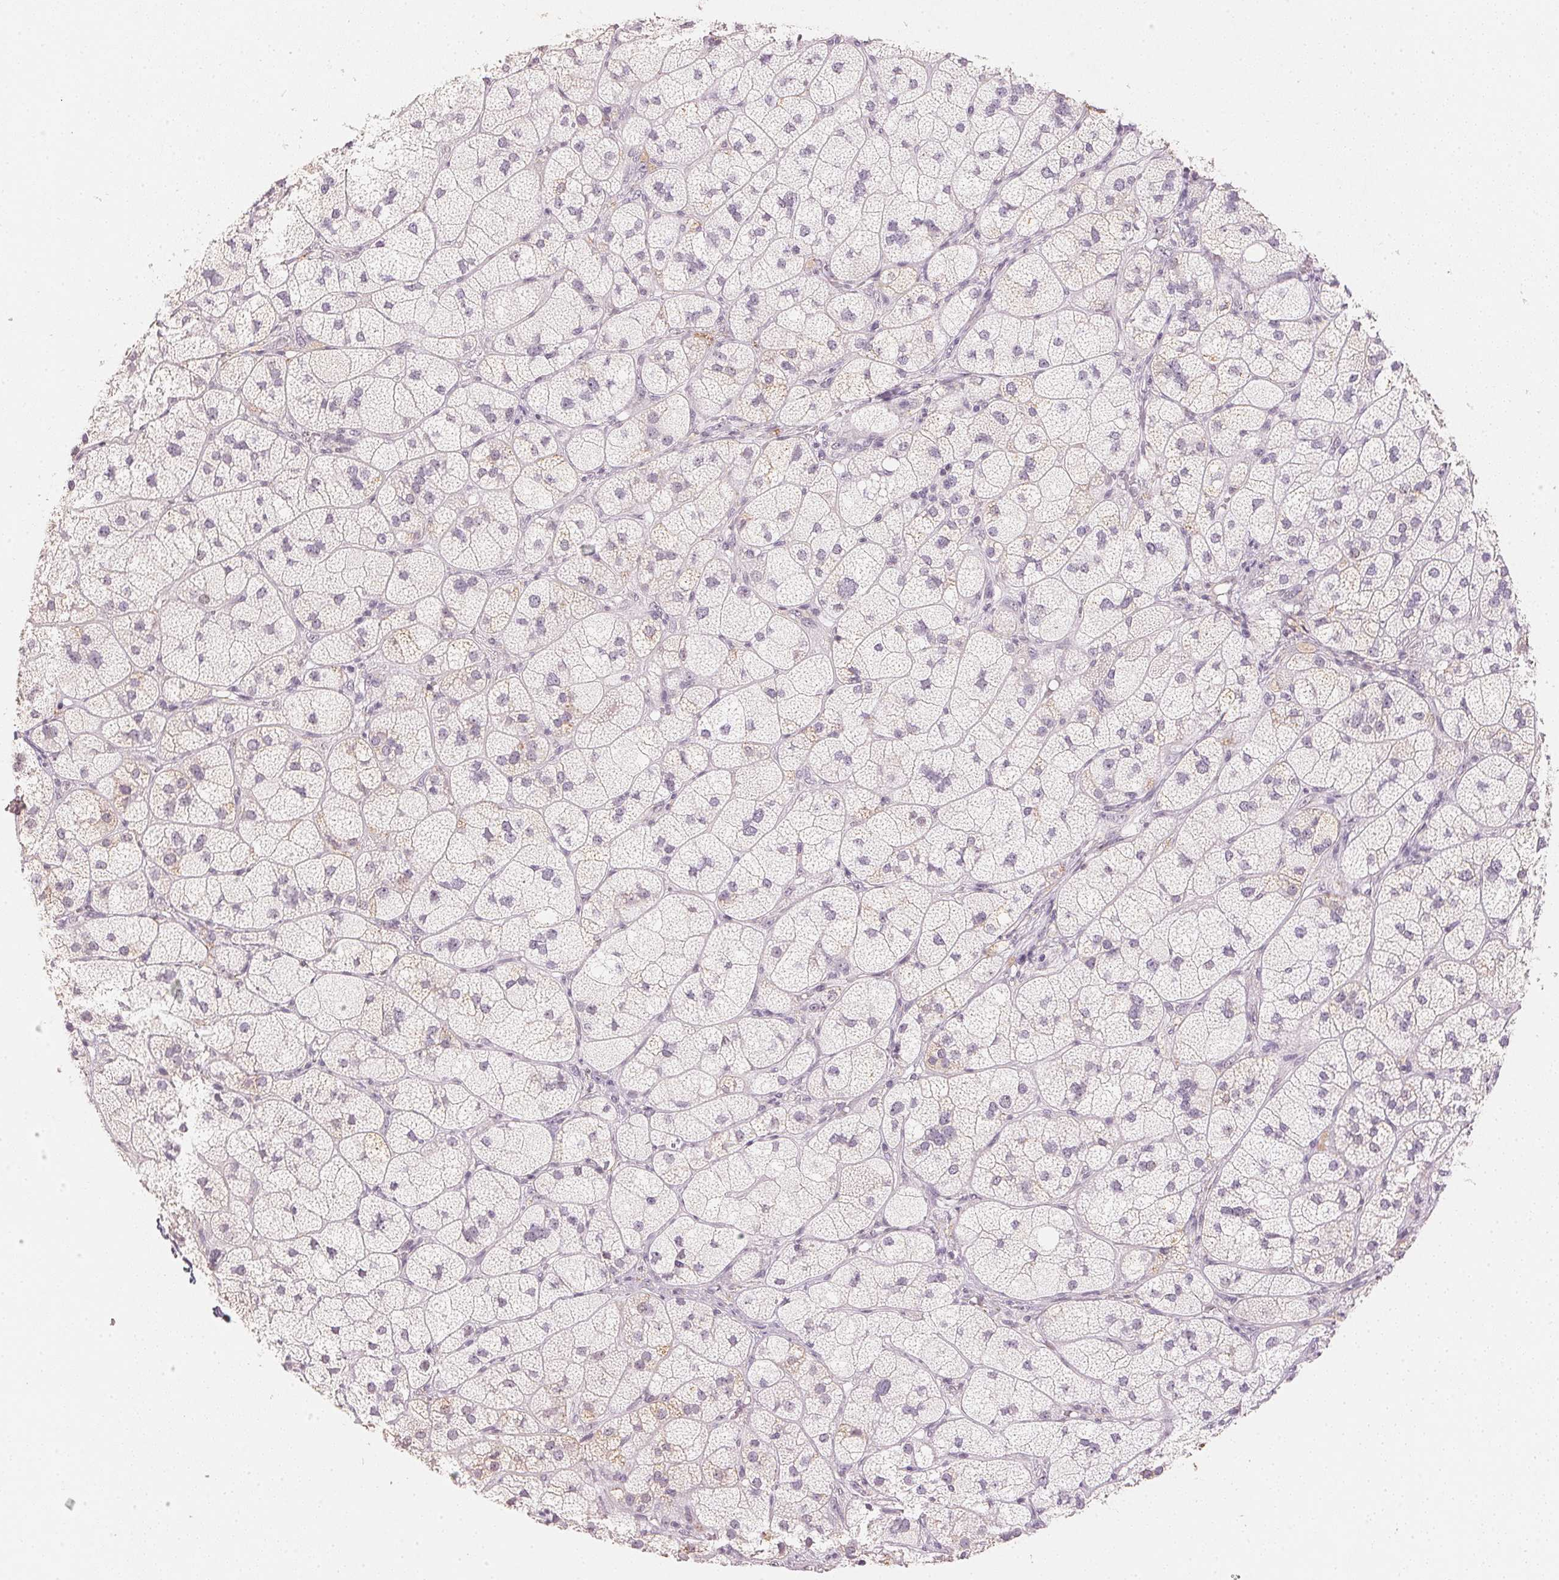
{"staining": {"intensity": "negative", "quantity": "none", "location": "none"}, "tissue": "adrenal gland", "cell_type": "Glandular cells", "image_type": "normal", "snomed": [{"axis": "morphology", "description": "Normal tissue, NOS"}, {"axis": "topography", "description": "Adrenal gland"}], "caption": "Immunohistochemical staining of normal human adrenal gland demonstrates no significant staining in glandular cells.", "gene": "SMTN", "patient": {"sex": "female", "age": 60}}